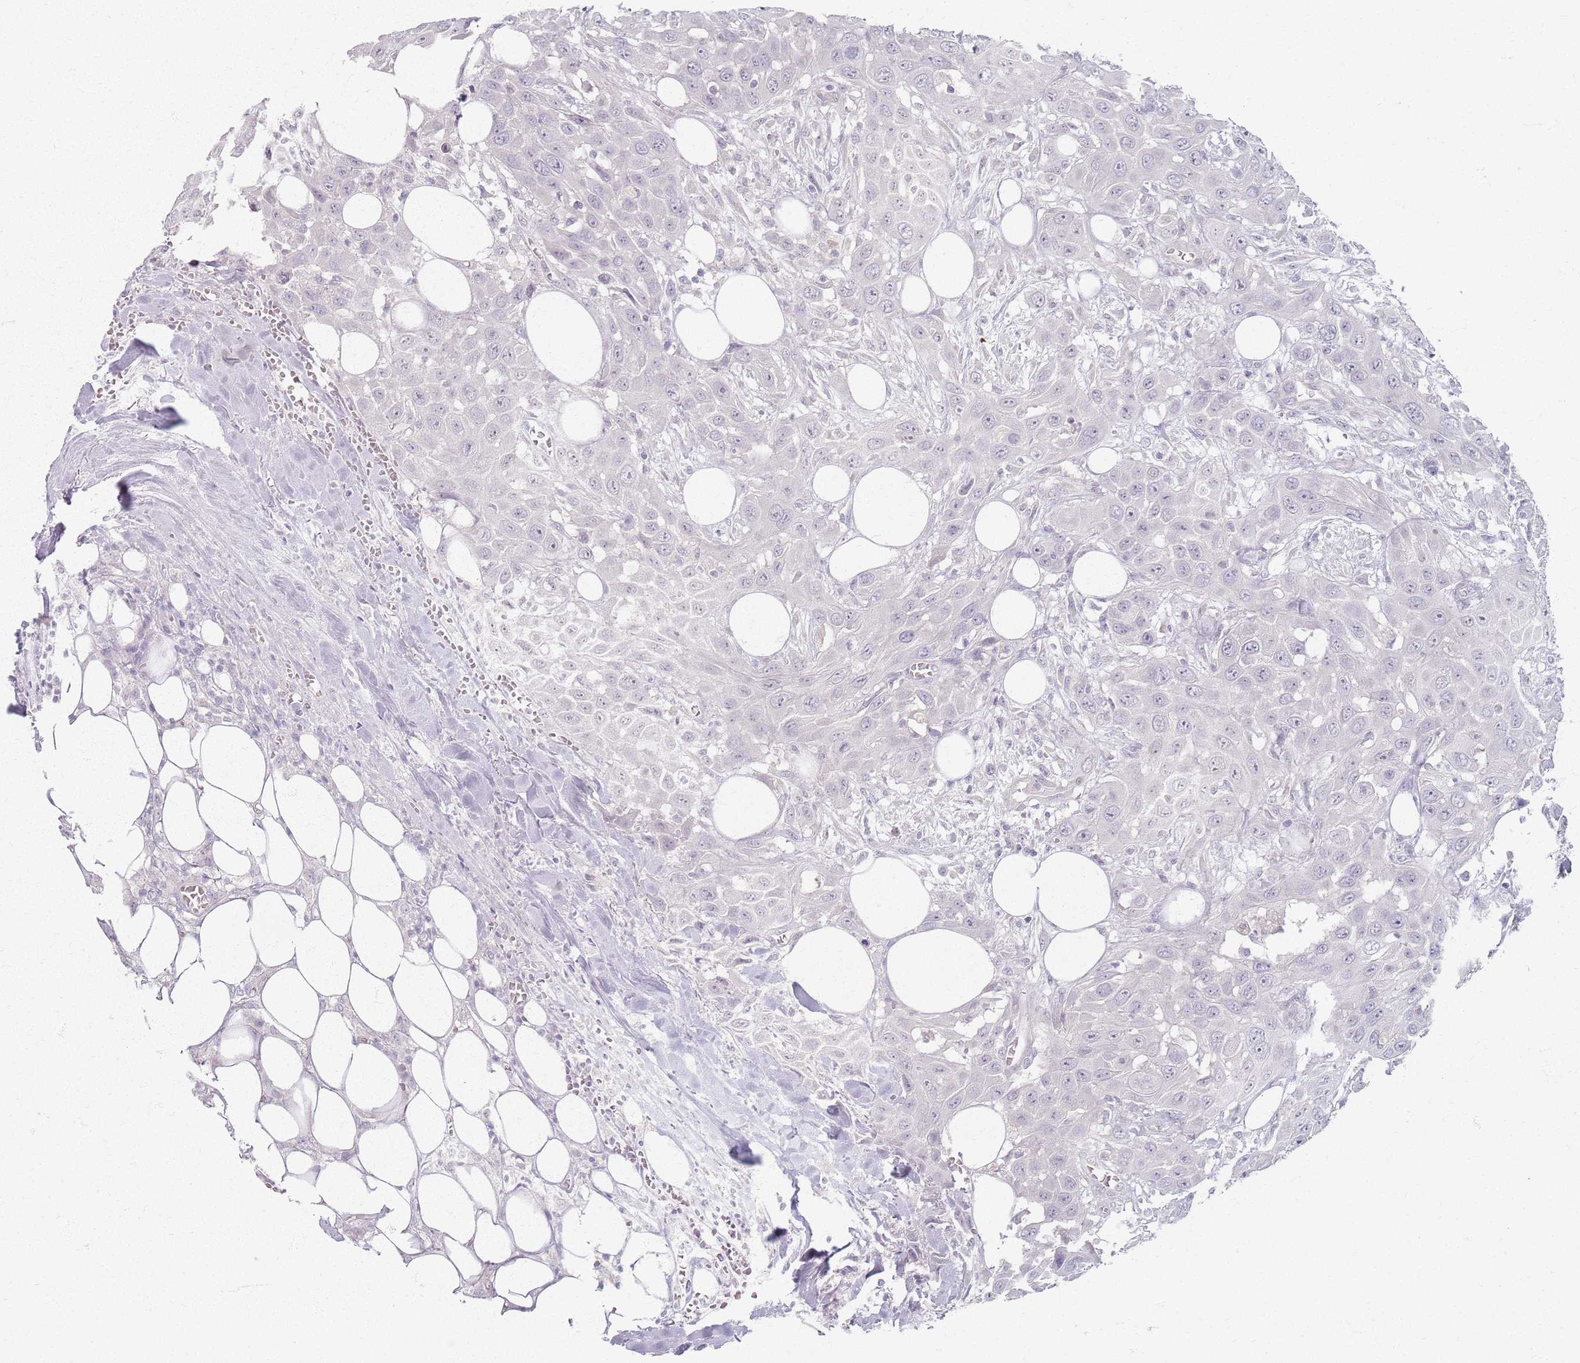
{"staining": {"intensity": "negative", "quantity": "none", "location": "none"}, "tissue": "head and neck cancer", "cell_type": "Tumor cells", "image_type": "cancer", "snomed": [{"axis": "morphology", "description": "Squamous cell carcinoma, NOS"}, {"axis": "topography", "description": "Head-Neck"}], "caption": "A high-resolution histopathology image shows IHC staining of head and neck squamous cell carcinoma, which shows no significant positivity in tumor cells.", "gene": "CRIPT", "patient": {"sex": "male", "age": 81}}